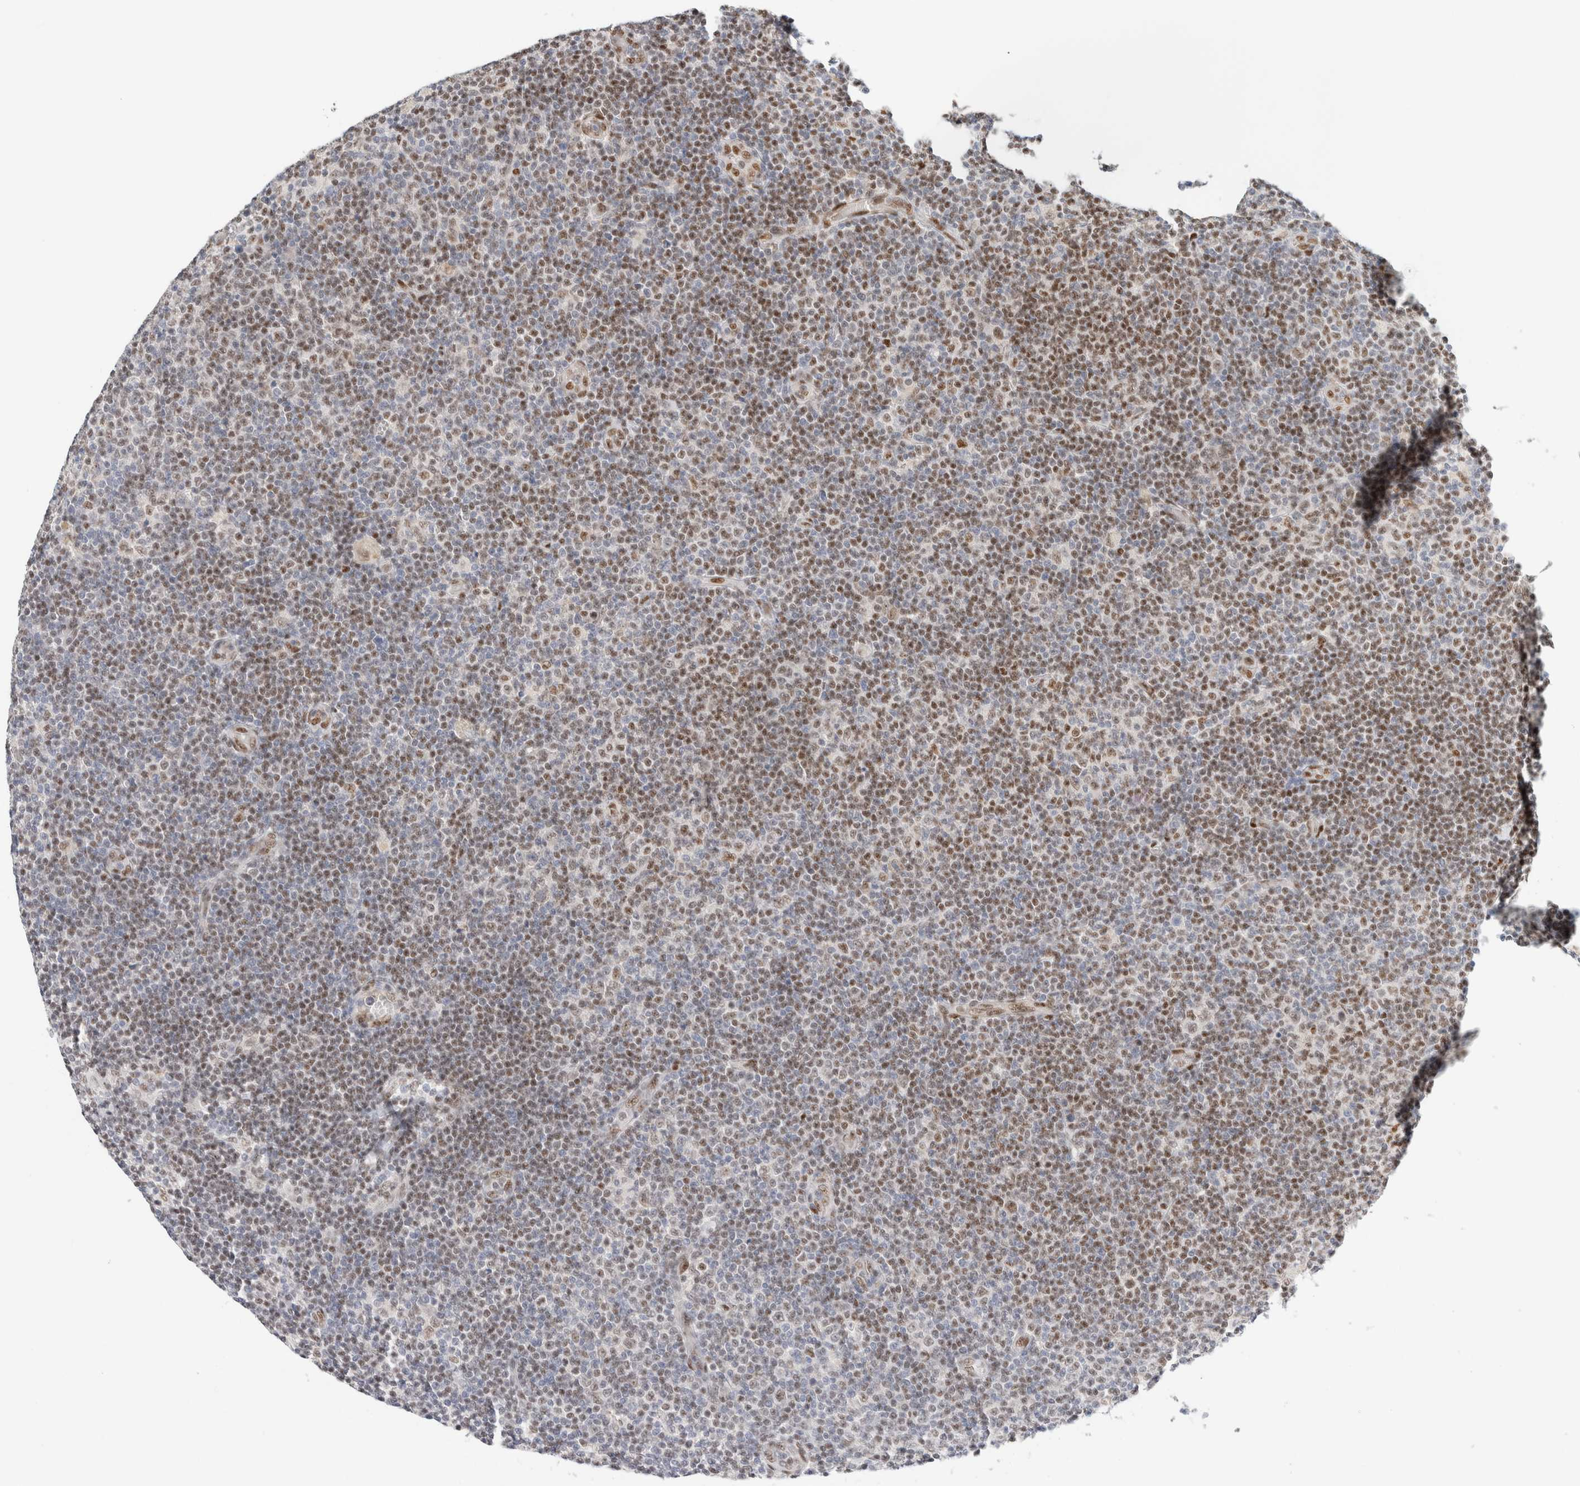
{"staining": {"intensity": "moderate", "quantity": "25%-75%", "location": "nuclear"}, "tissue": "lymphoma", "cell_type": "Tumor cells", "image_type": "cancer", "snomed": [{"axis": "morphology", "description": "Malignant lymphoma, non-Hodgkin's type, Low grade"}, {"axis": "topography", "description": "Lymph node"}], "caption": "Protein expression analysis of malignant lymphoma, non-Hodgkin's type (low-grade) exhibits moderate nuclear positivity in about 25%-75% of tumor cells.", "gene": "ZNF768", "patient": {"sex": "male", "age": 83}}